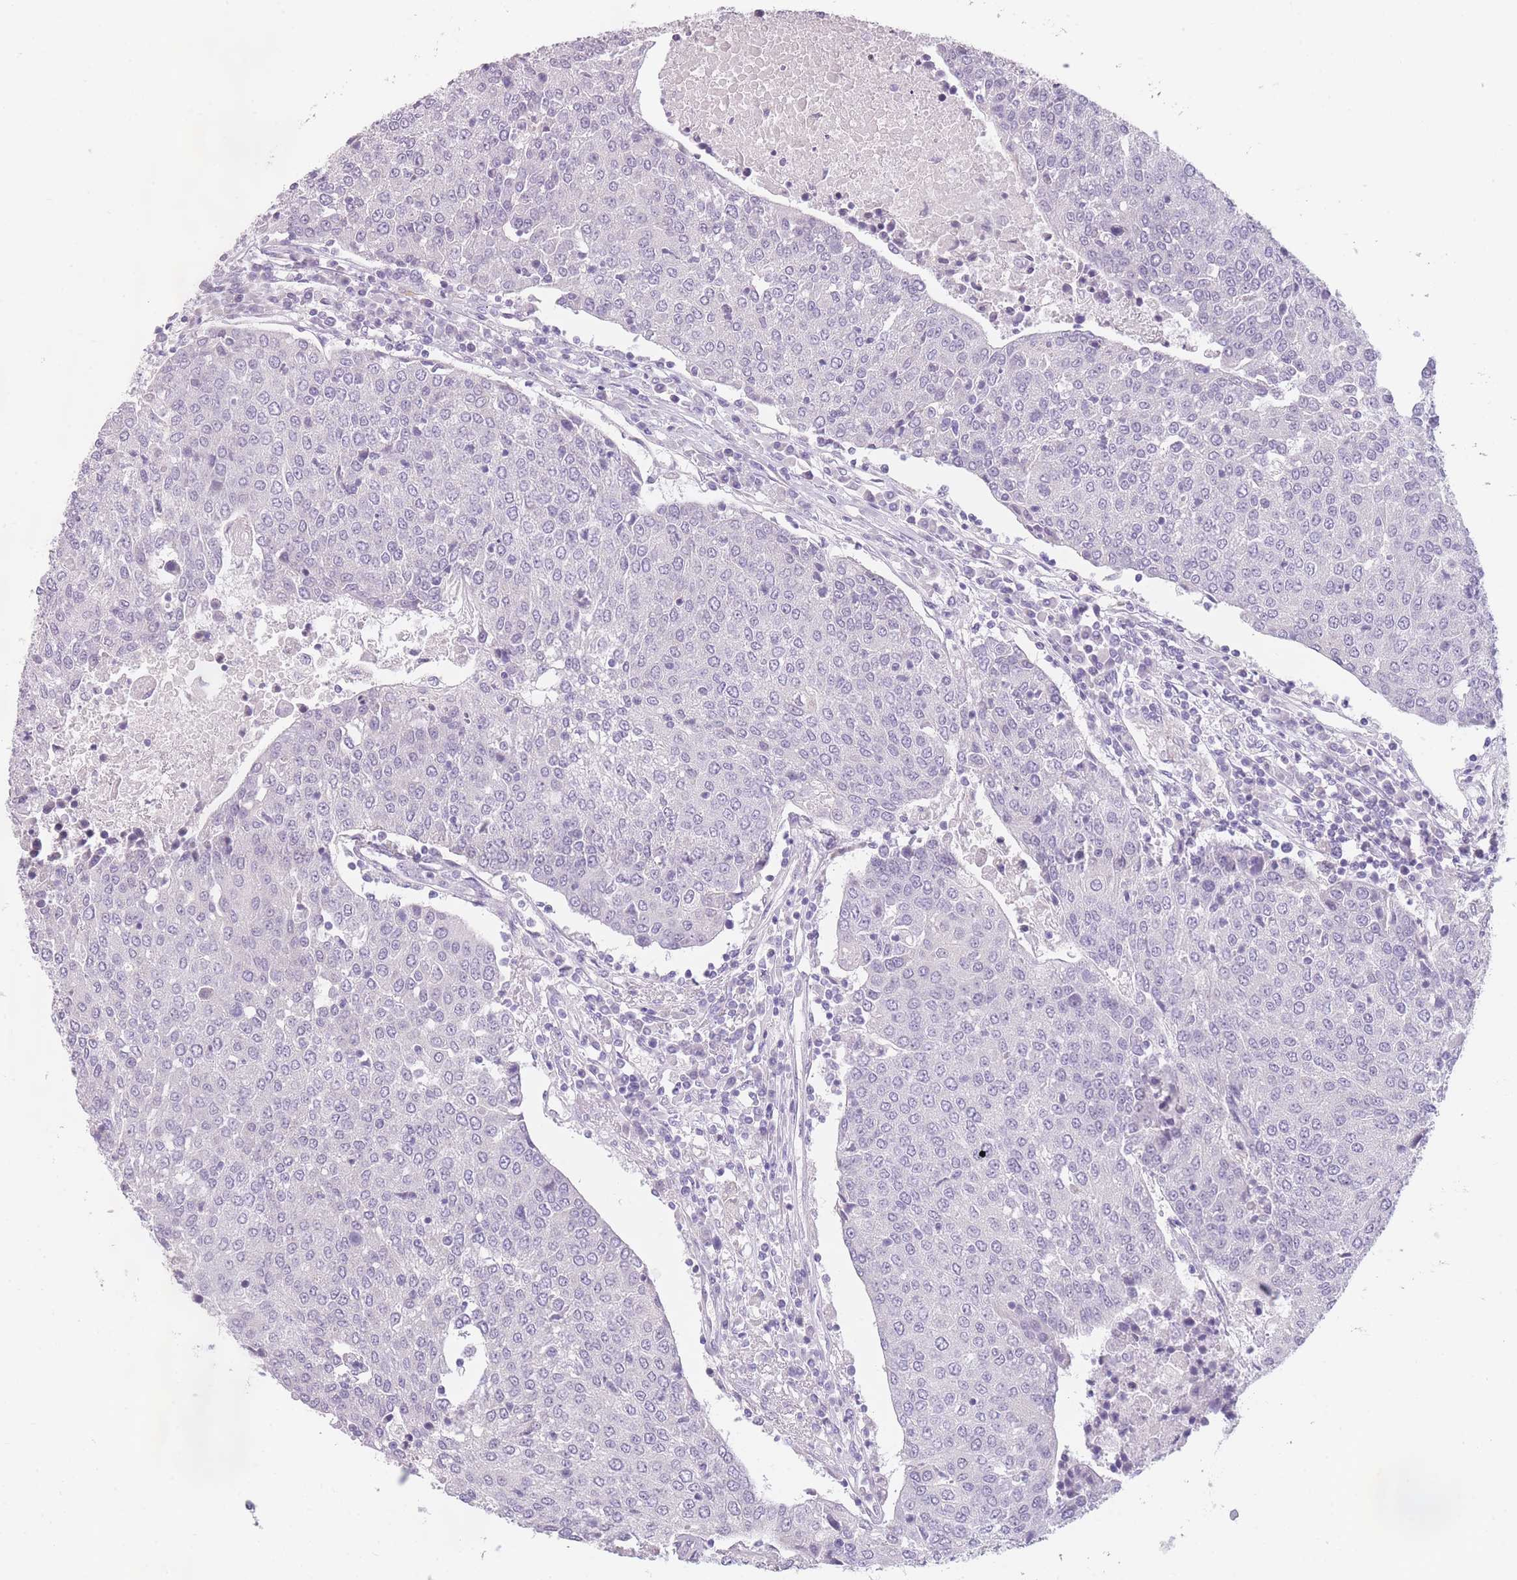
{"staining": {"intensity": "negative", "quantity": "none", "location": "none"}, "tissue": "urothelial cancer", "cell_type": "Tumor cells", "image_type": "cancer", "snomed": [{"axis": "morphology", "description": "Urothelial carcinoma, High grade"}, {"axis": "topography", "description": "Urinary bladder"}], "caption": "There is no significant positivity in tumor cells of high-grade urothelial carcinoma. (DAB (3,3'-diaminobenzidine) IHC with hematoxylin counter stain).", "gene": "TMEM236", "patient": {"sex": "female", "age": 85}}